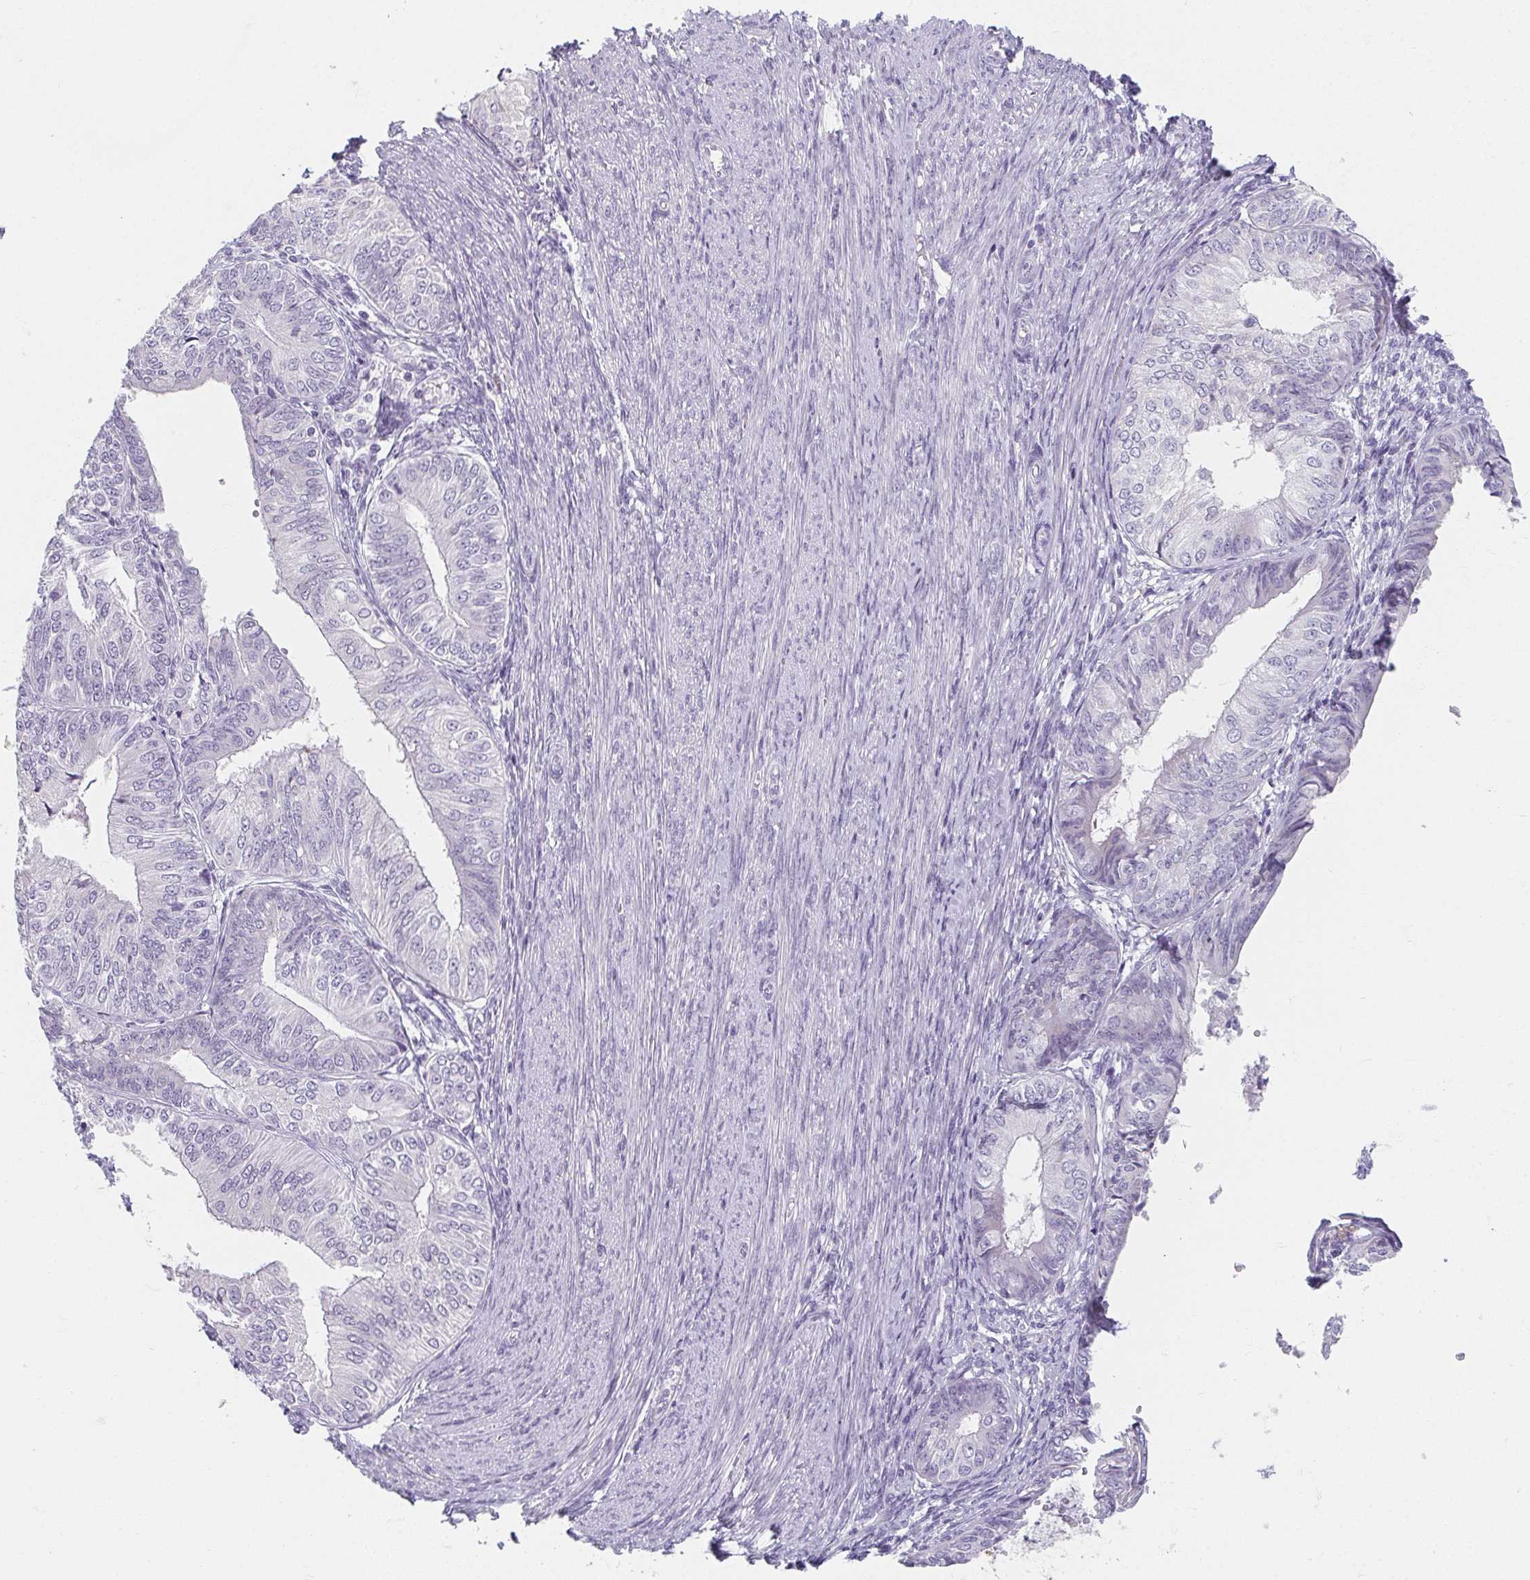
{"staining": {"intensity": "negative", "quantity": "none", "location": "none"}, "tissue": "endometrial cancer", "cell_type": "Tumor cells", "image_type": "cancer", "snomed": [{"axis": "morphology", "description": "Adenocarcinoma, NOS"}, {"axis": "topography", "description": "Endometrium"}], "caption": "Immunohistochemistry image of neoplastic tissue: human endometrial cancer stained with DAB (3,3'-diaminobenzidine) shows no significant protein positivity in tumor cells. (DAB immunohistochemistry visualized using brightfield microscopy, high magnification).", "gene": "CAMKV", "patient": {"sex": "female", "age": 58}}